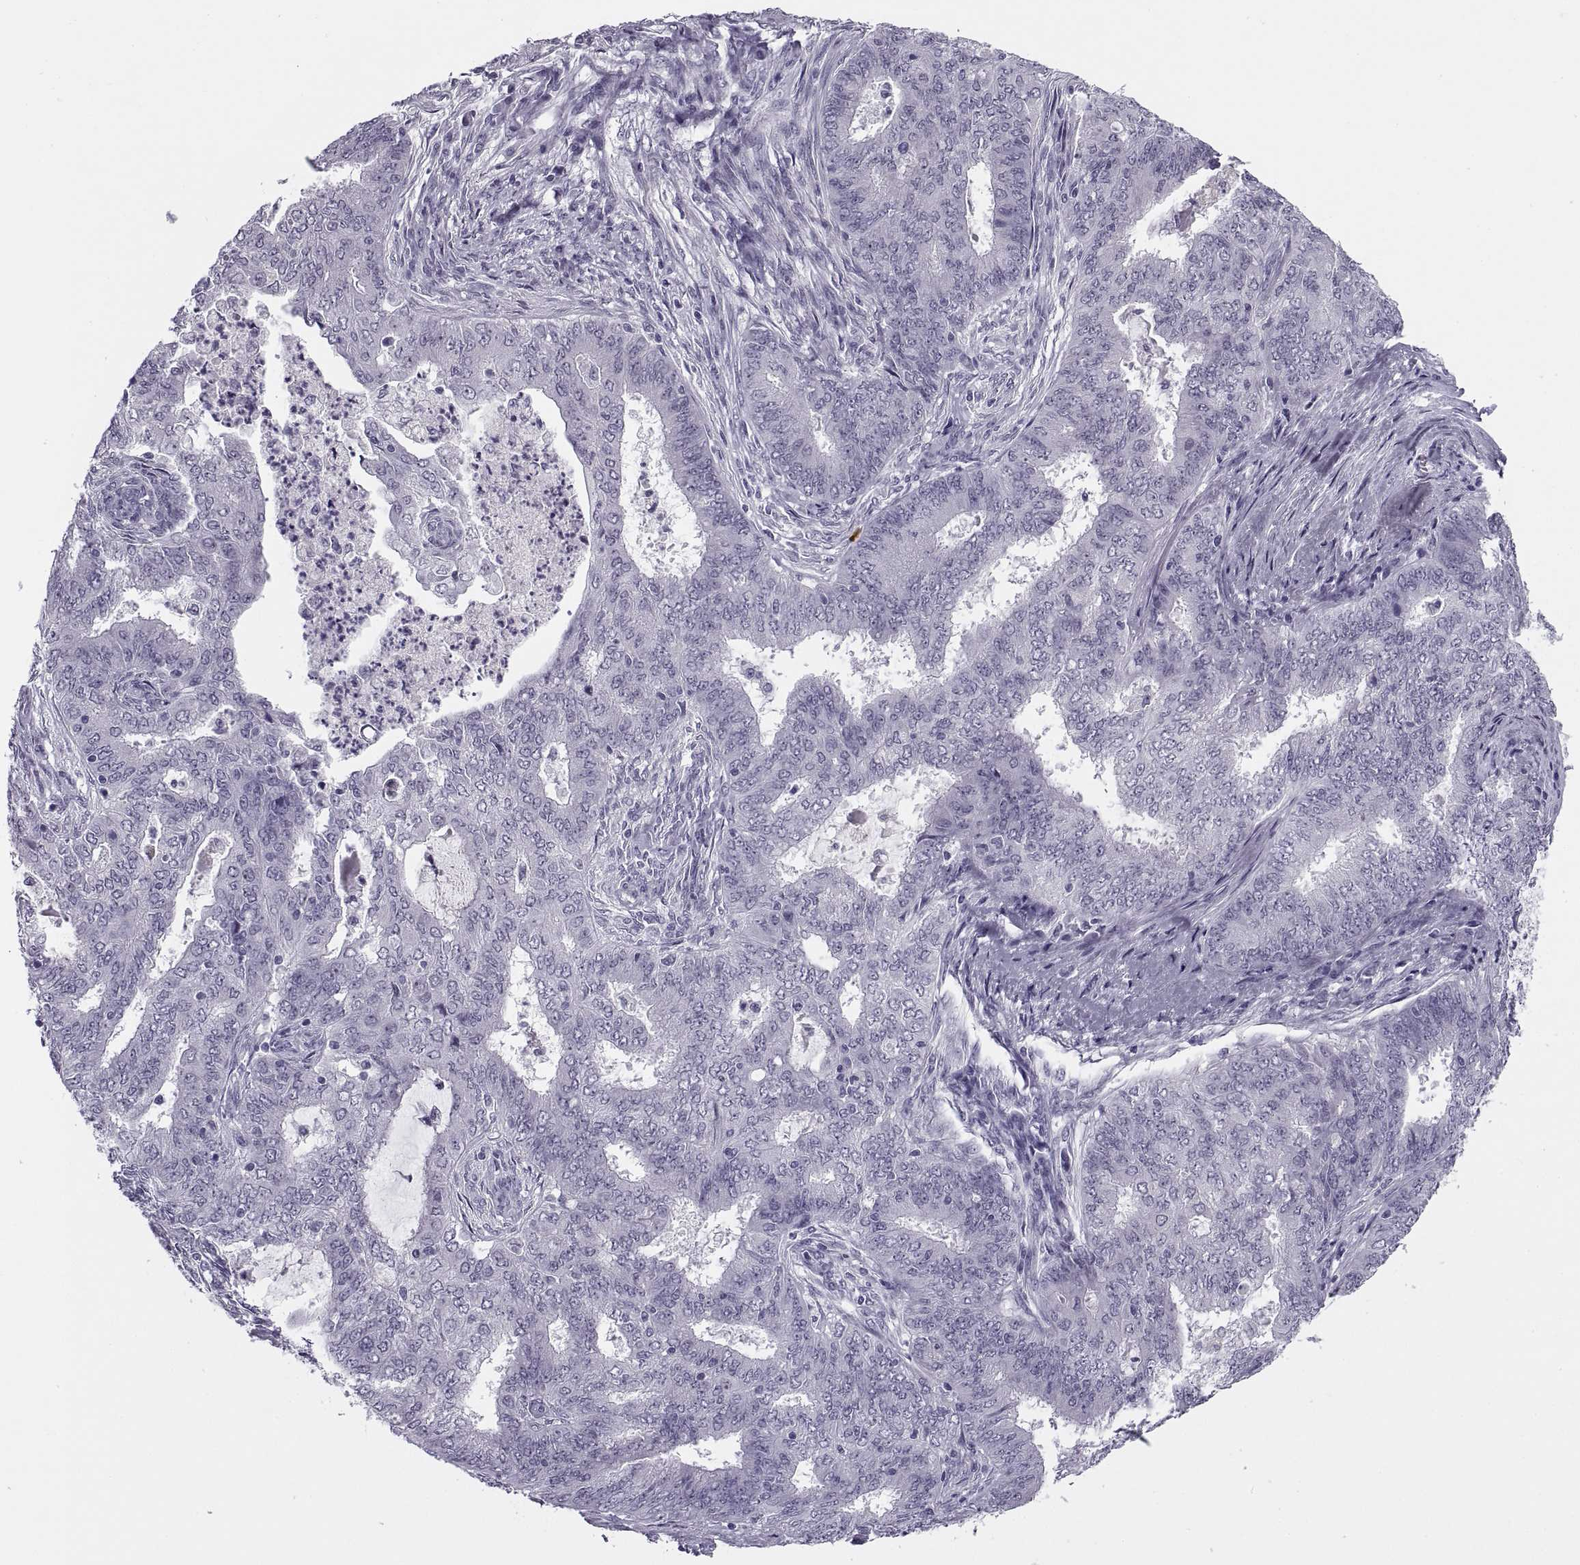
{"staining": {"intensity": "negative", "quantity": "none", "location": "none"}, "tissue": "endometrial cancer", "cell_type": "Tumor cells", "image_type": "cancer", "snomed": [{"axis": "morphology", "description": "Adenocarcinoma, NOS"}, {"axis": "topography", "description": "Endometrium"}], "caption": "Tumor cells show no significant staining in endometrial cancer.", "gene": "TBC1D3G", "patient": {"sex": "female", "age": 62}}